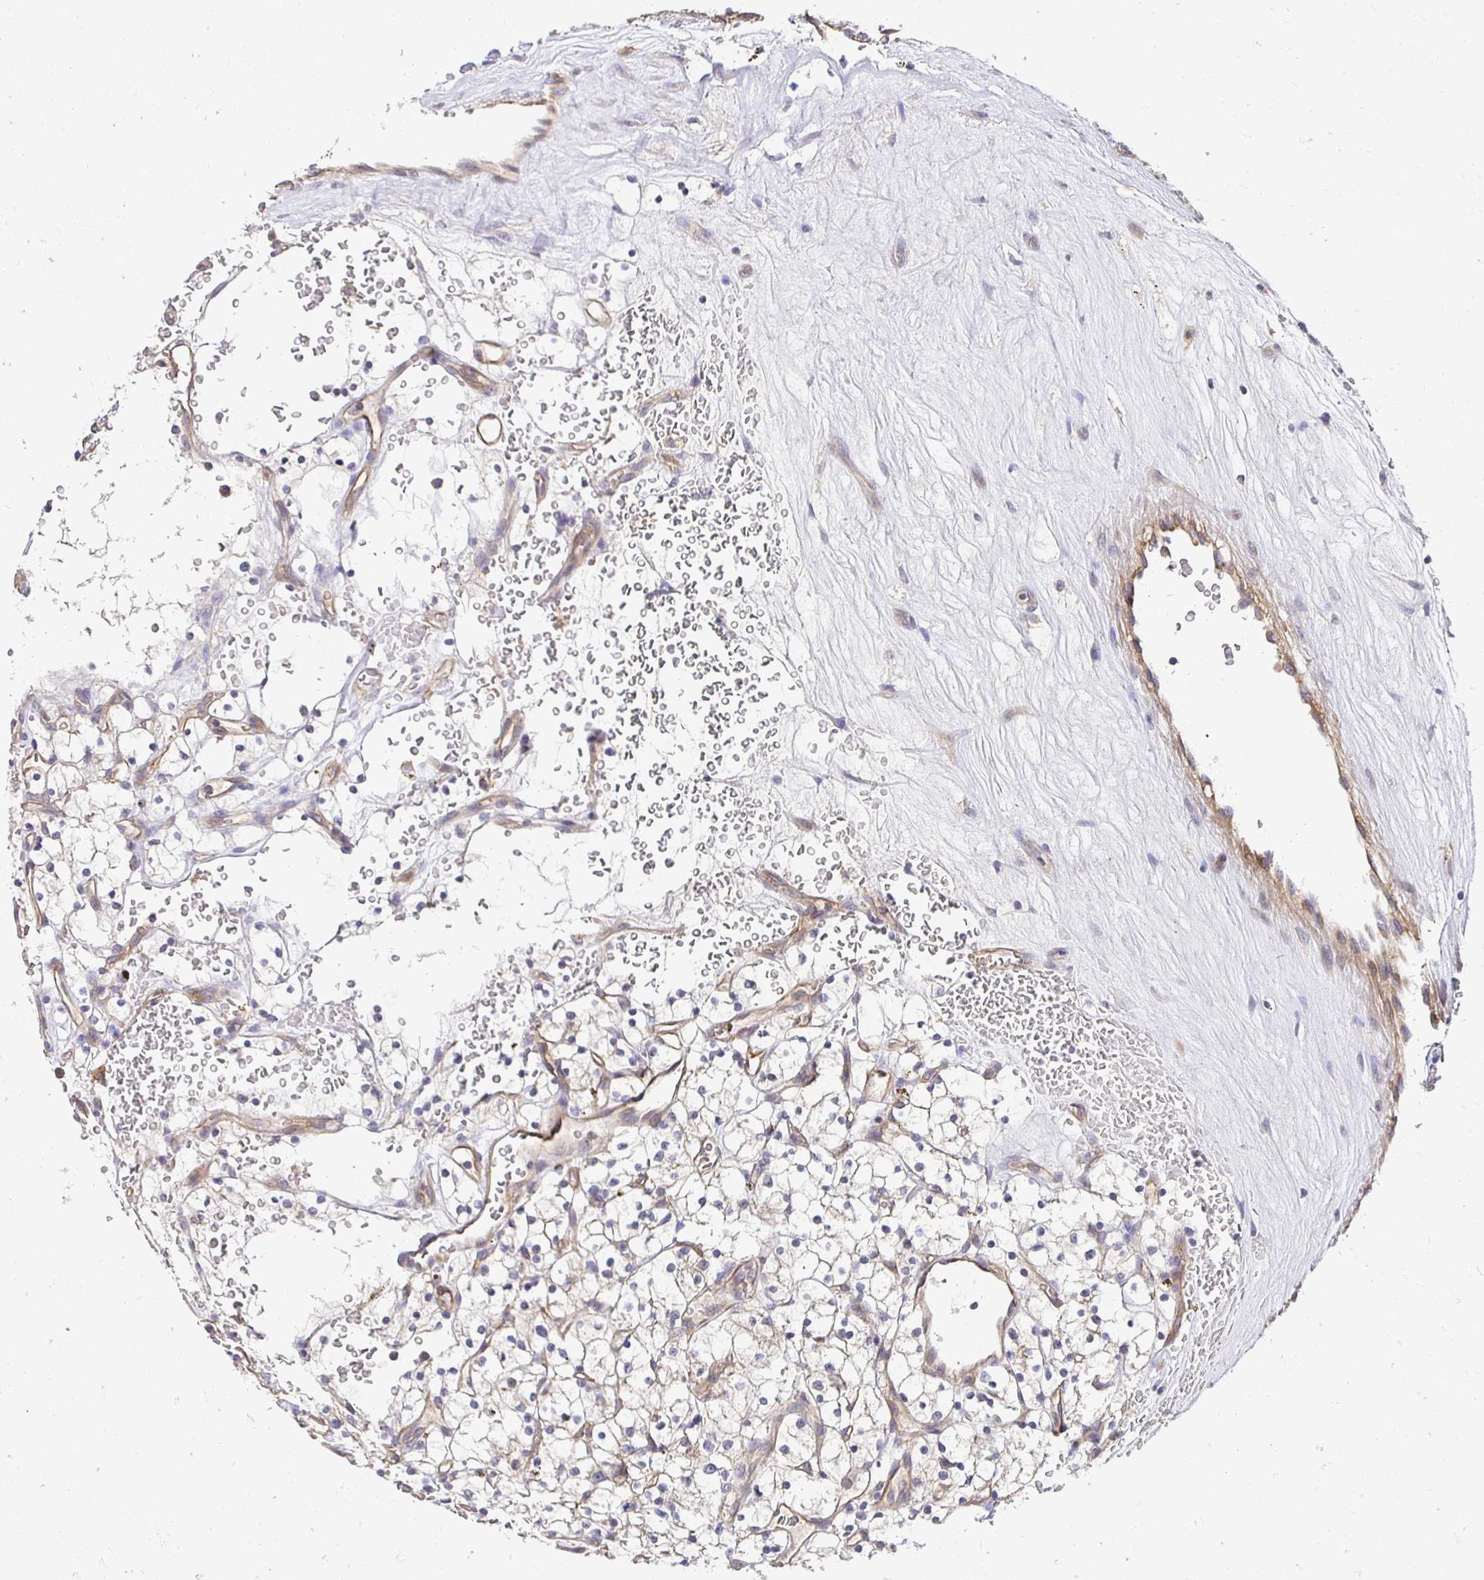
{"staining": {"intensity": "negative", "quantity": "none", "location": "none"}, "tissue": "renal cancer", "cell_type": "Tumor cells", "image_type": "cancer", "snomed": [{"axis": "morphology", "description": "Adenocarcinoma, NOS"}, {"axis": "topography", "description": "Kidney"}], "caption": "Tumor cells are negative for protein expression in human renal adenocarcinoma.", "gene": "SLC9A1", "patient": {"sex": "female", "age": 64}}